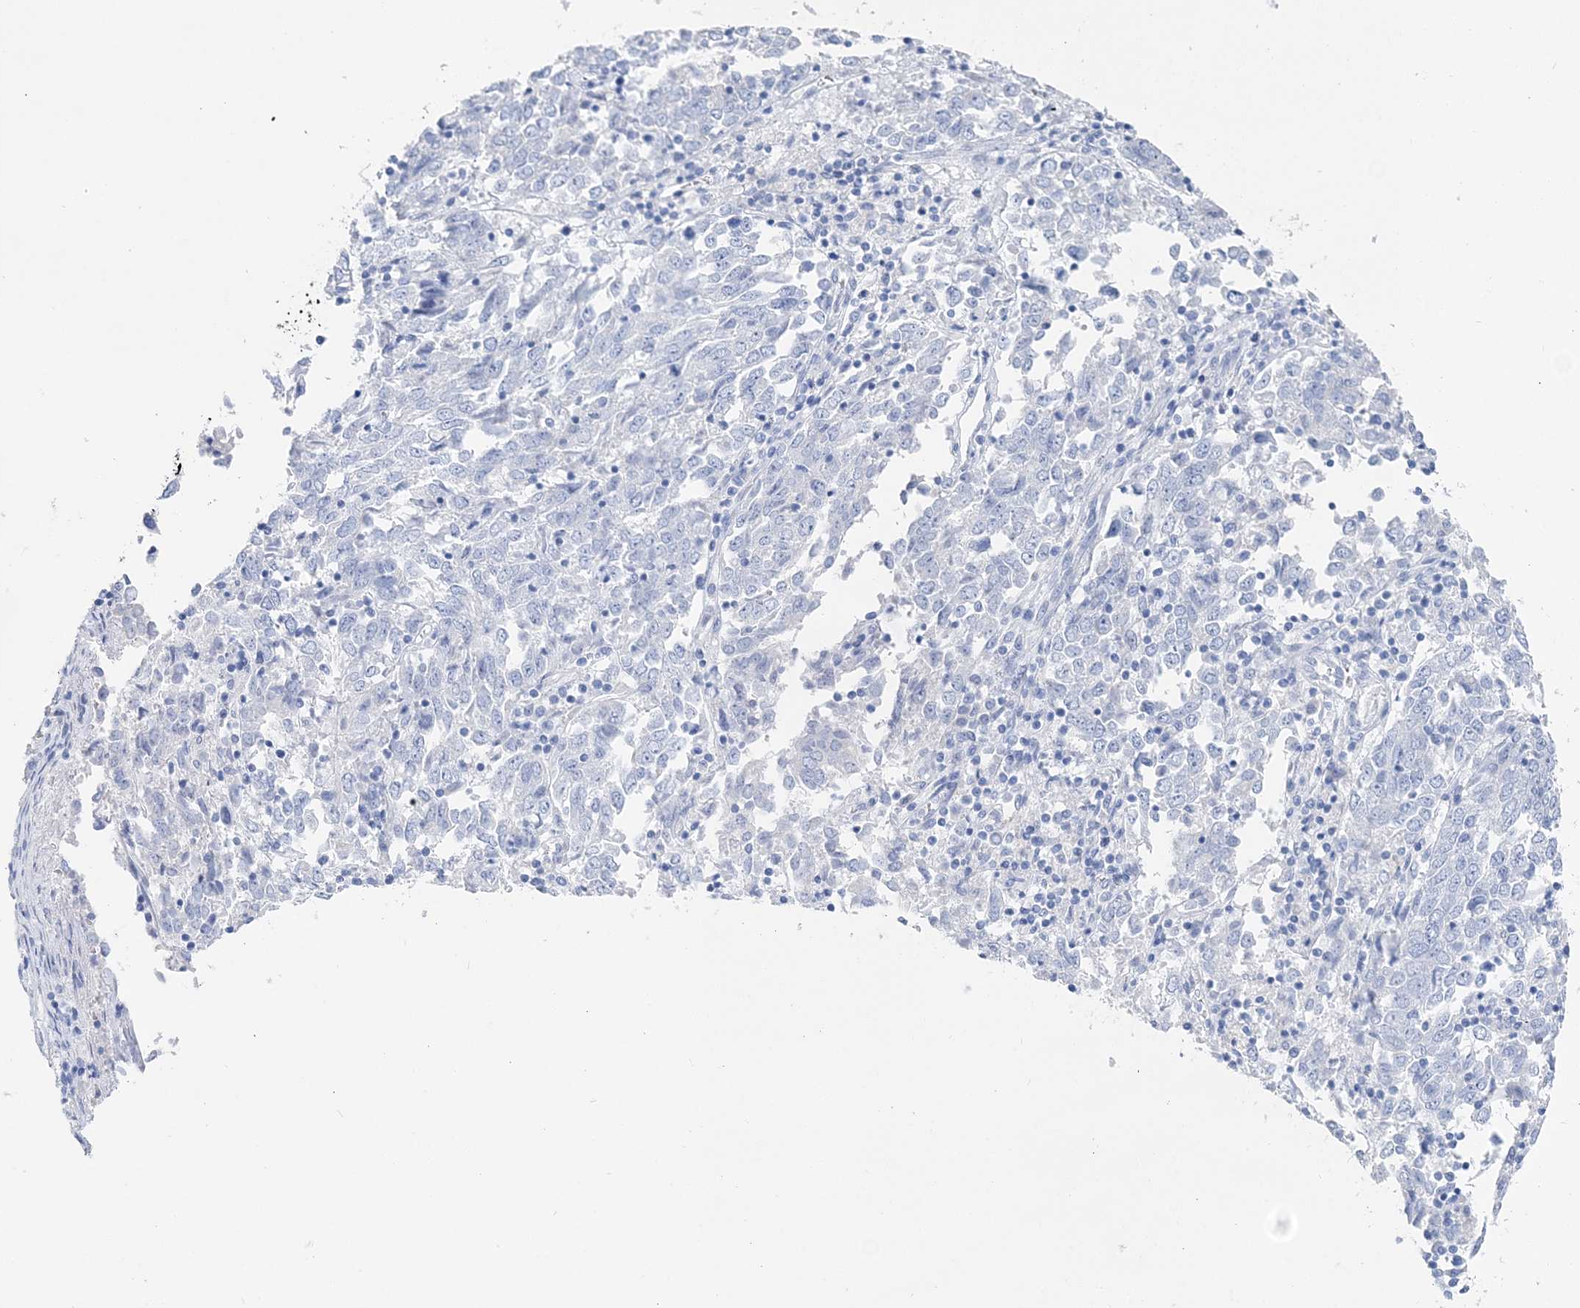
{"staining": {"intensity": "negative", "quantity": "none", "location": "none"}, "tissue": "endometrial cancer", "cell_type": "Tumor cells", "image_type": "cancer", "snomed": [{"axis": "morphology", "description": "Adenocarcinoma, NOS"}, {"axis": "topography", "description": "Endometrium"}], "caption": "Tumor cells are negative for protein expression in human endometrial adenocarcinoma. The staining is performed using DAB brown chromogen with nuclei counter-stained in using hematoxylin.", "gene": "TSPYL6", "patient": {"sex": "female", "age": 80}}